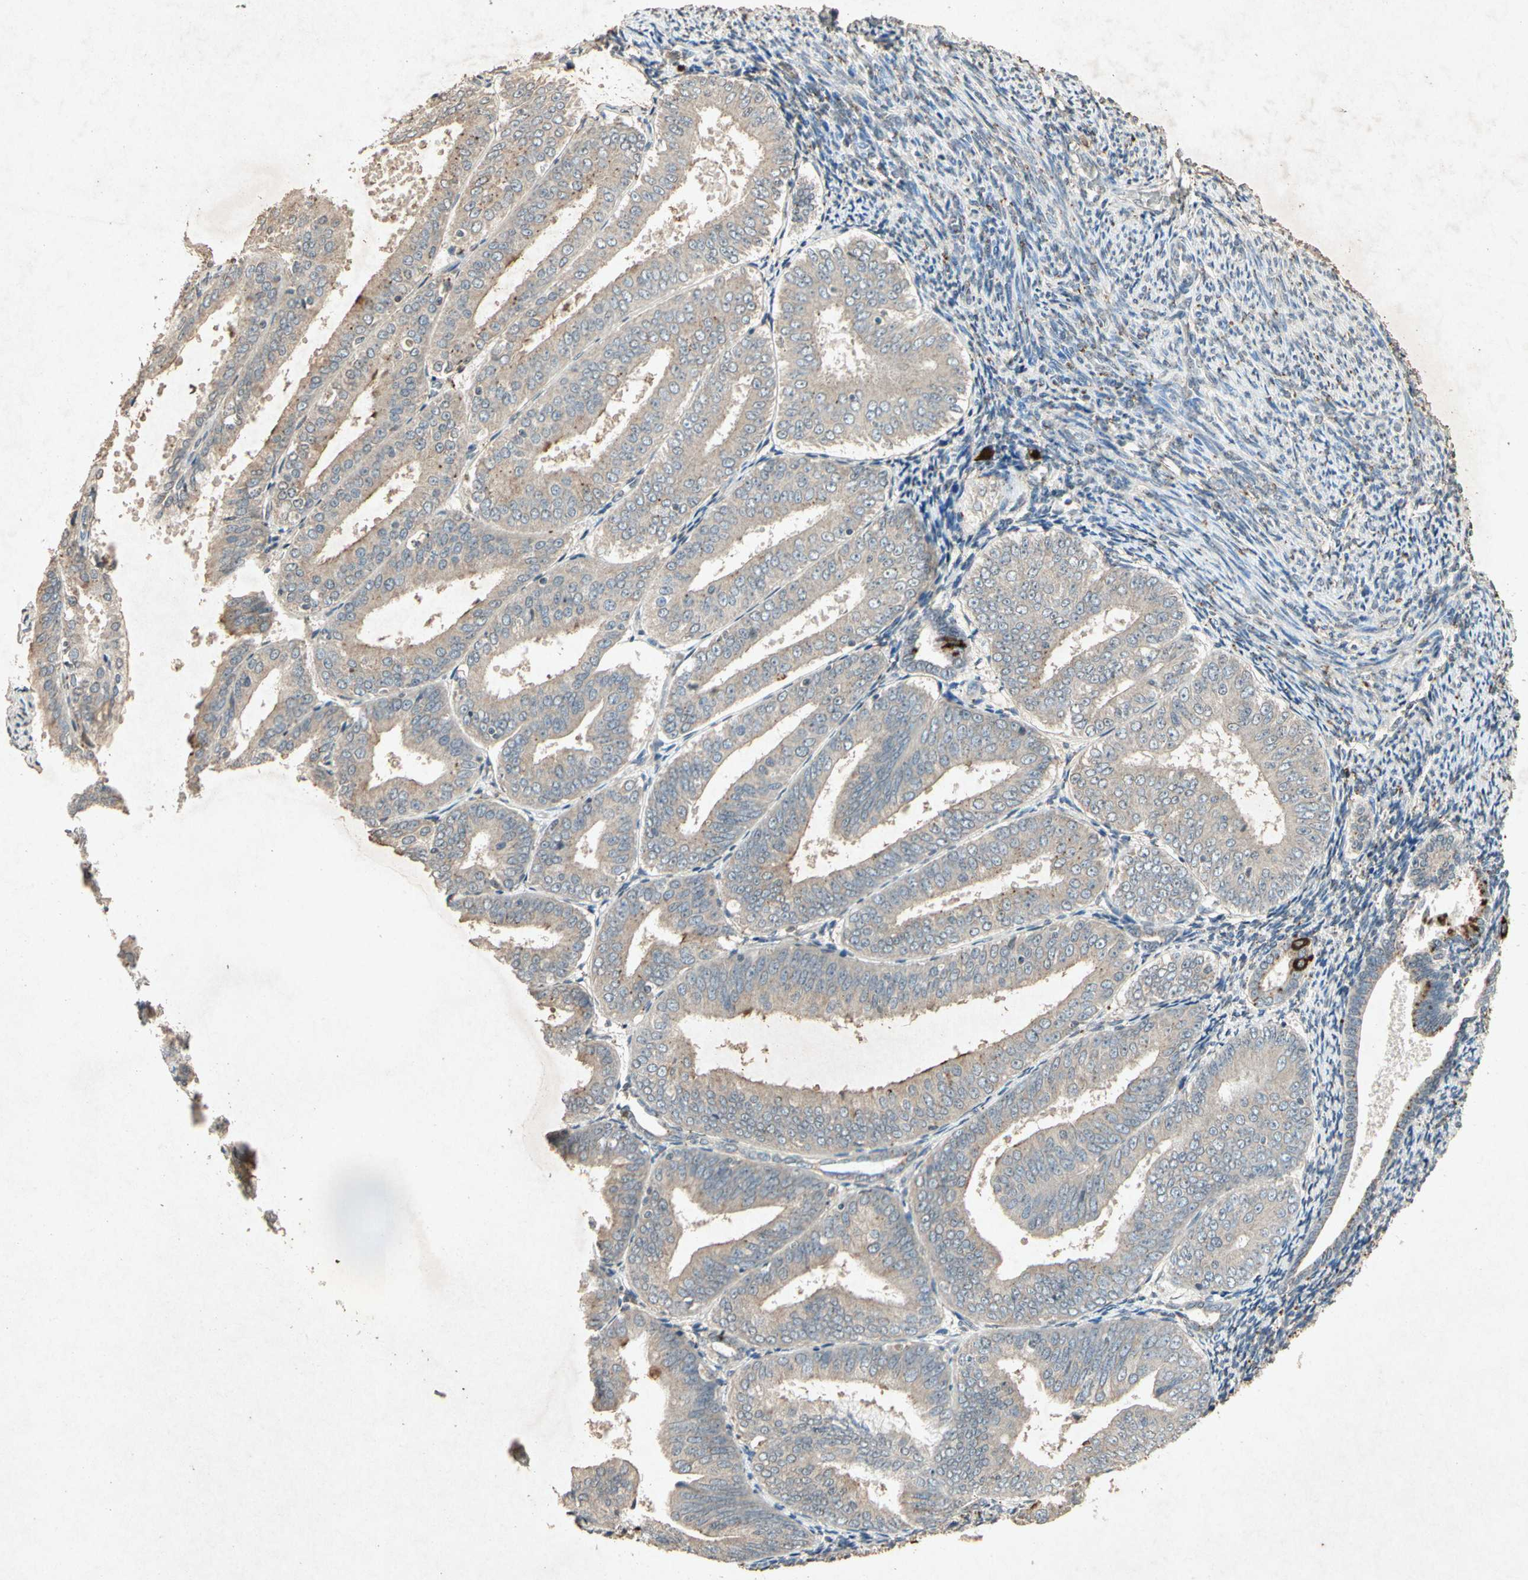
{"staining": {"intensity": "weak", "quantity": ">75%", "location": "cytoplasmic/membranous"}, "tissue": "endometrial cancer", "cell_type": "Tumor cells", "image_type": "cancer", "snomed": [{"axis": "morphology", "description": "Adenocarcinoma, NOS"}, {"axis": "topography", "description": "Endometrium"}], "caption": "Endometrial cancer (adenocarcinoma) tissue demonstrates weak cytoplasmic/membranous expression in approximately >75% of tumor cells, visualized by immunohistochemistry.", "gene": "MSRB1", "patient": {"sex": "female", "age": 63}}